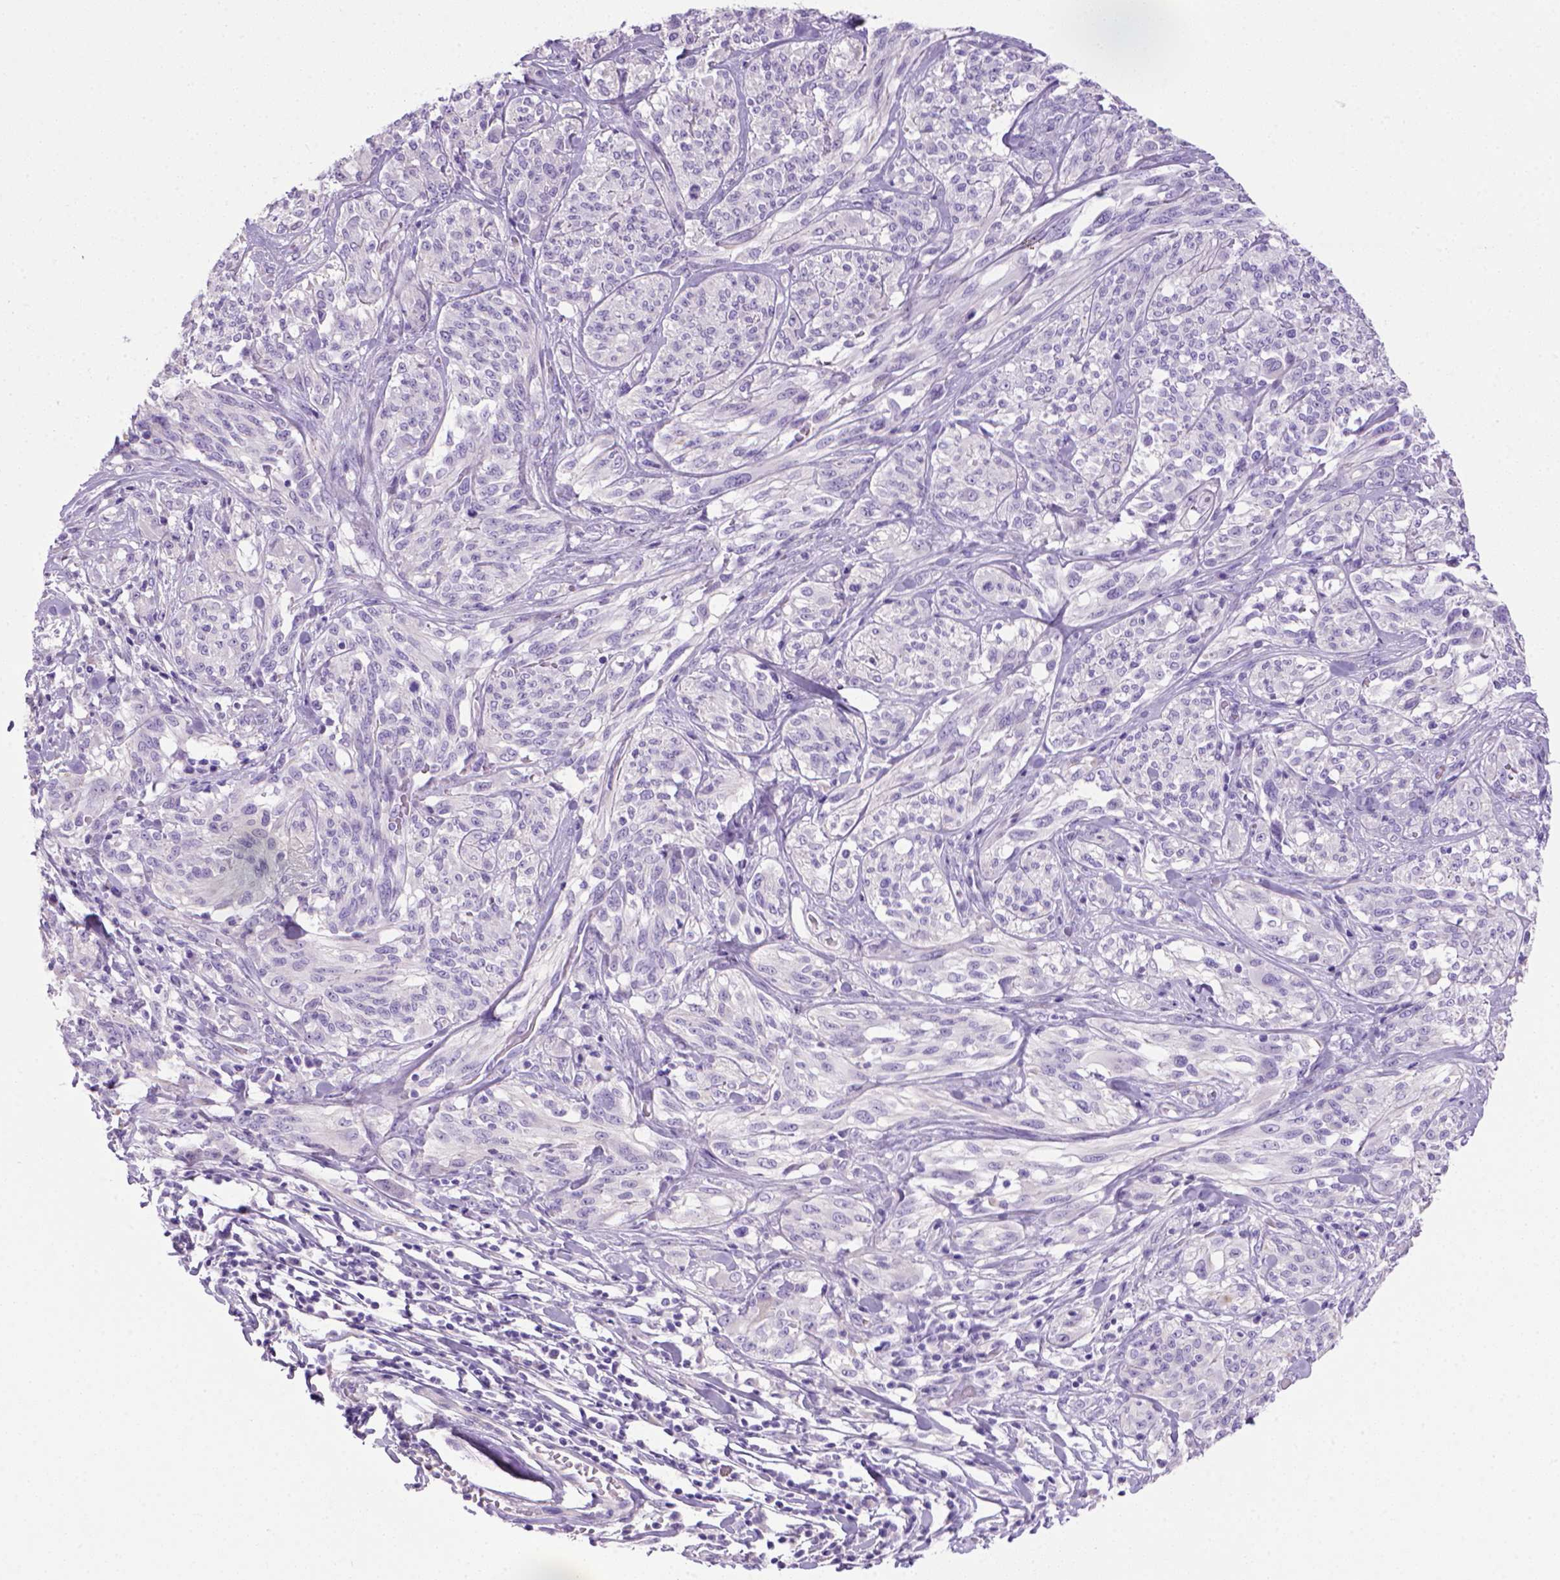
{"staining": {"intensity": "negative", "quantity": "none", "location": "none"}, "tissue": "melanoma", "cell_type": "Tumor cells", "image_type": "cancer", "snomed": [{"axis": "morphology", "description": "Malignant melanoma, NOS"}, {"axis": "topography", "description": "Skin"}], "caption": "Image shows no significant protein positivity in tumor cells of malignant melanoma. (Brightfield microscopy of DAB immunohistochemistry at high magnification).", "gene": "ARHGEF33", "patient": {"sex": "female", "age": 91}}